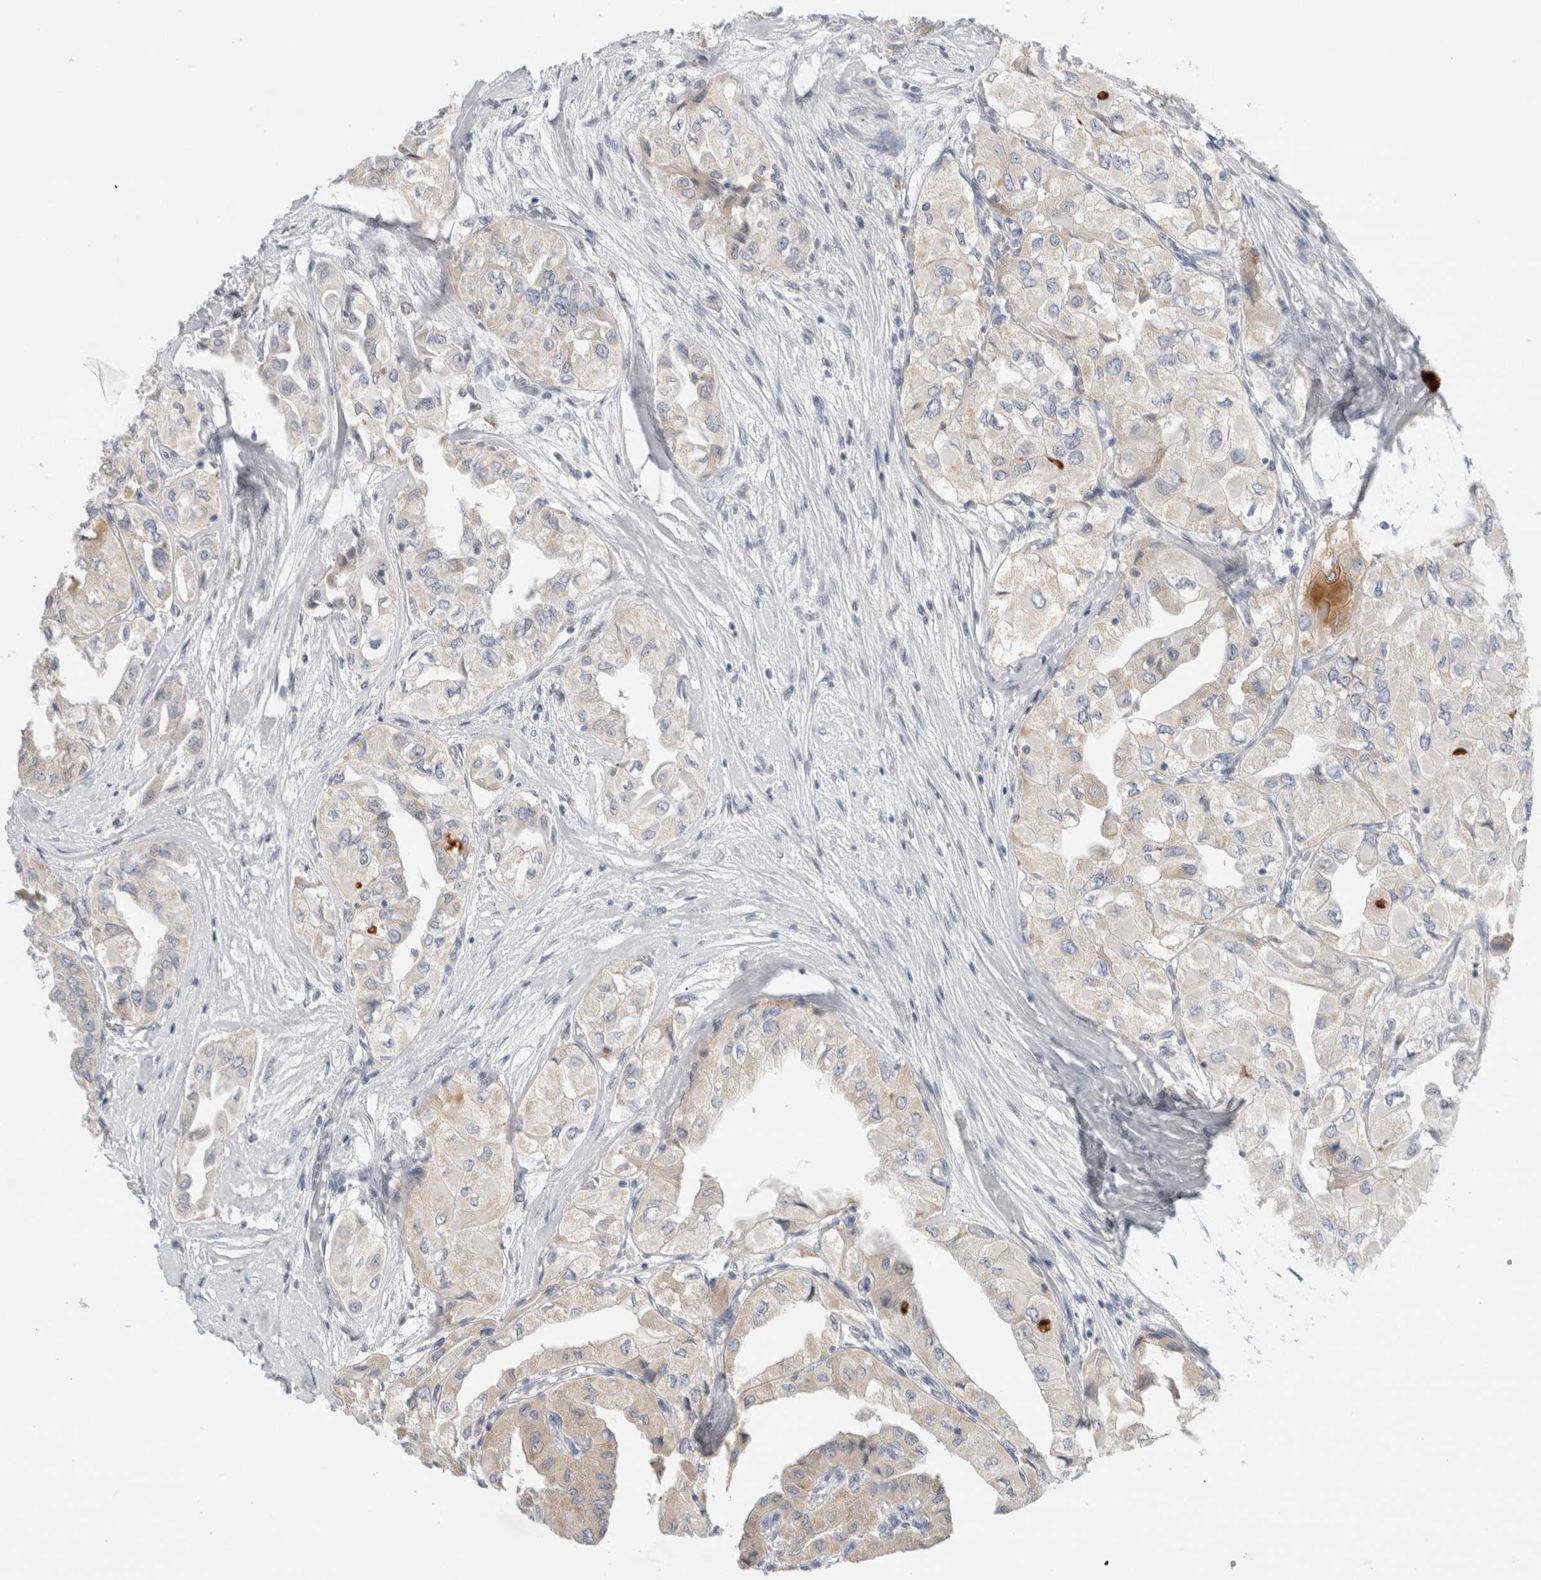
{"staining": {"intensity": "weak", "quantity": "<25%", "location": "cytoplasmic/membranous"}, "tissue": "thyroid cancer", "cell_type": "Tumor cells", "image_type": "cancer", "snomed": [{"axis": "morphology", "description": "Papillary adenocarcinoma, NOS"}, {"axis": "topography", "description": "Thyroid gland"}], "caption": "This is a micrograph of IHC staining of thyroid cancer (papillary adenocarcinoma), which shows no positivity in tumor cells.", "gene": "SLC22A12", "patient": {"sex": "female", "age": 59}}